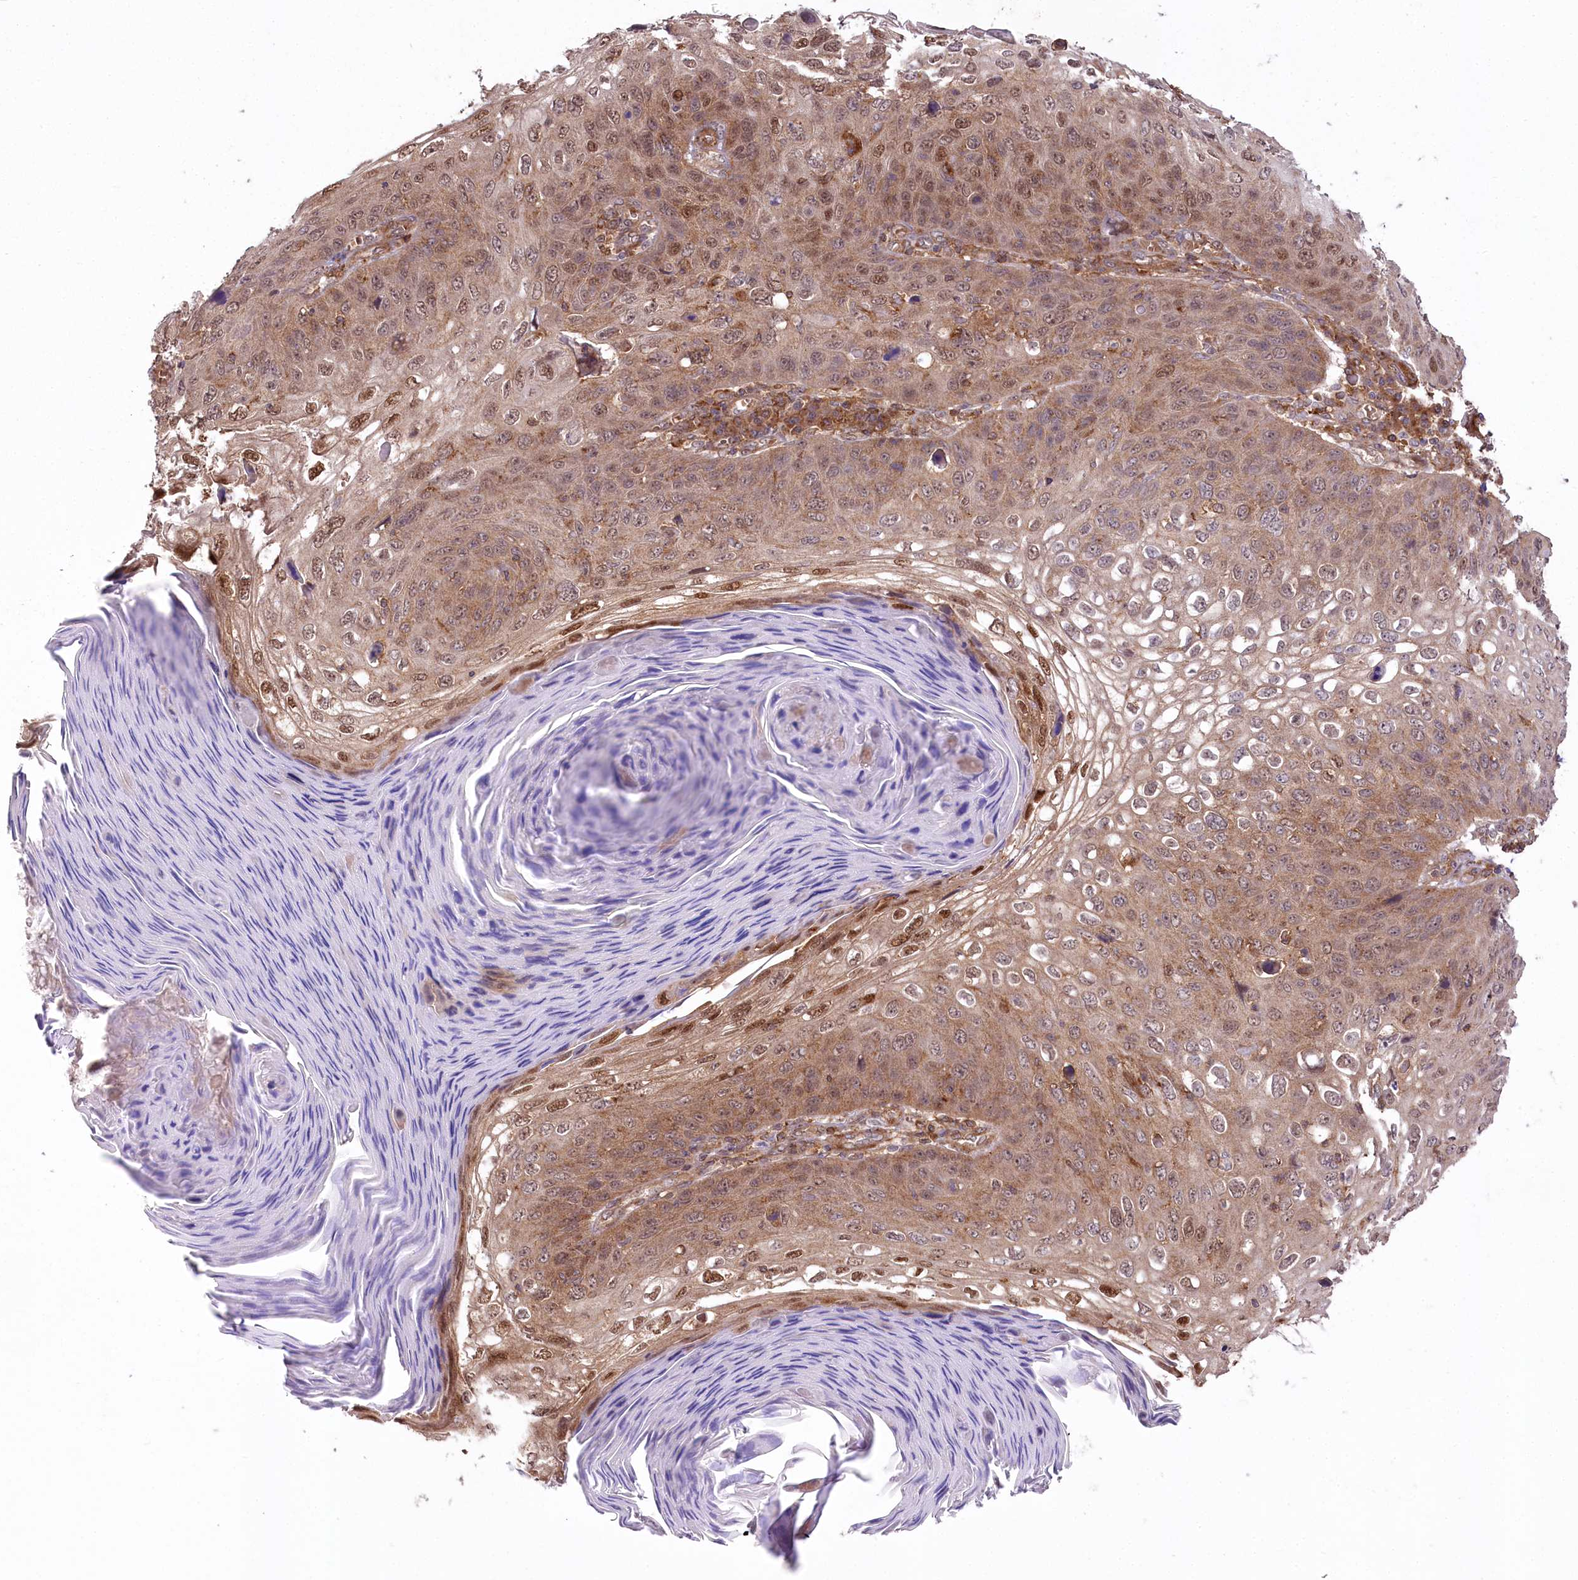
{"staining": {"intensity": "moderate", "quantity": ">75%", "location": "cytoplasmic/membranous,nuclear"}, "tissue": "skin cancer", "cell_type": "Tumor cells", "image_type": "cancer", "snomed": [{"axis": "morphology", "description": "Squamous cell carcinoma, NOS"}, {"axis": "topography", "description": "Skin"}], "caption": "High-magnification brightfield microscopy of squamous cell carcinoma (skin) stained with DAB (brown) and counterstained with hematoxylin (blue). tumor cells exhibit moderate cytoplasmic/membranous and nuclear expression is seen in approximately>75% of cells. Using DAB (brown) and hematoxylin (blue) stains, captured at high magnification using brightfield microscopy.", "gene": "CCDC91", "patient": {"sex": "female", "age": 90}}